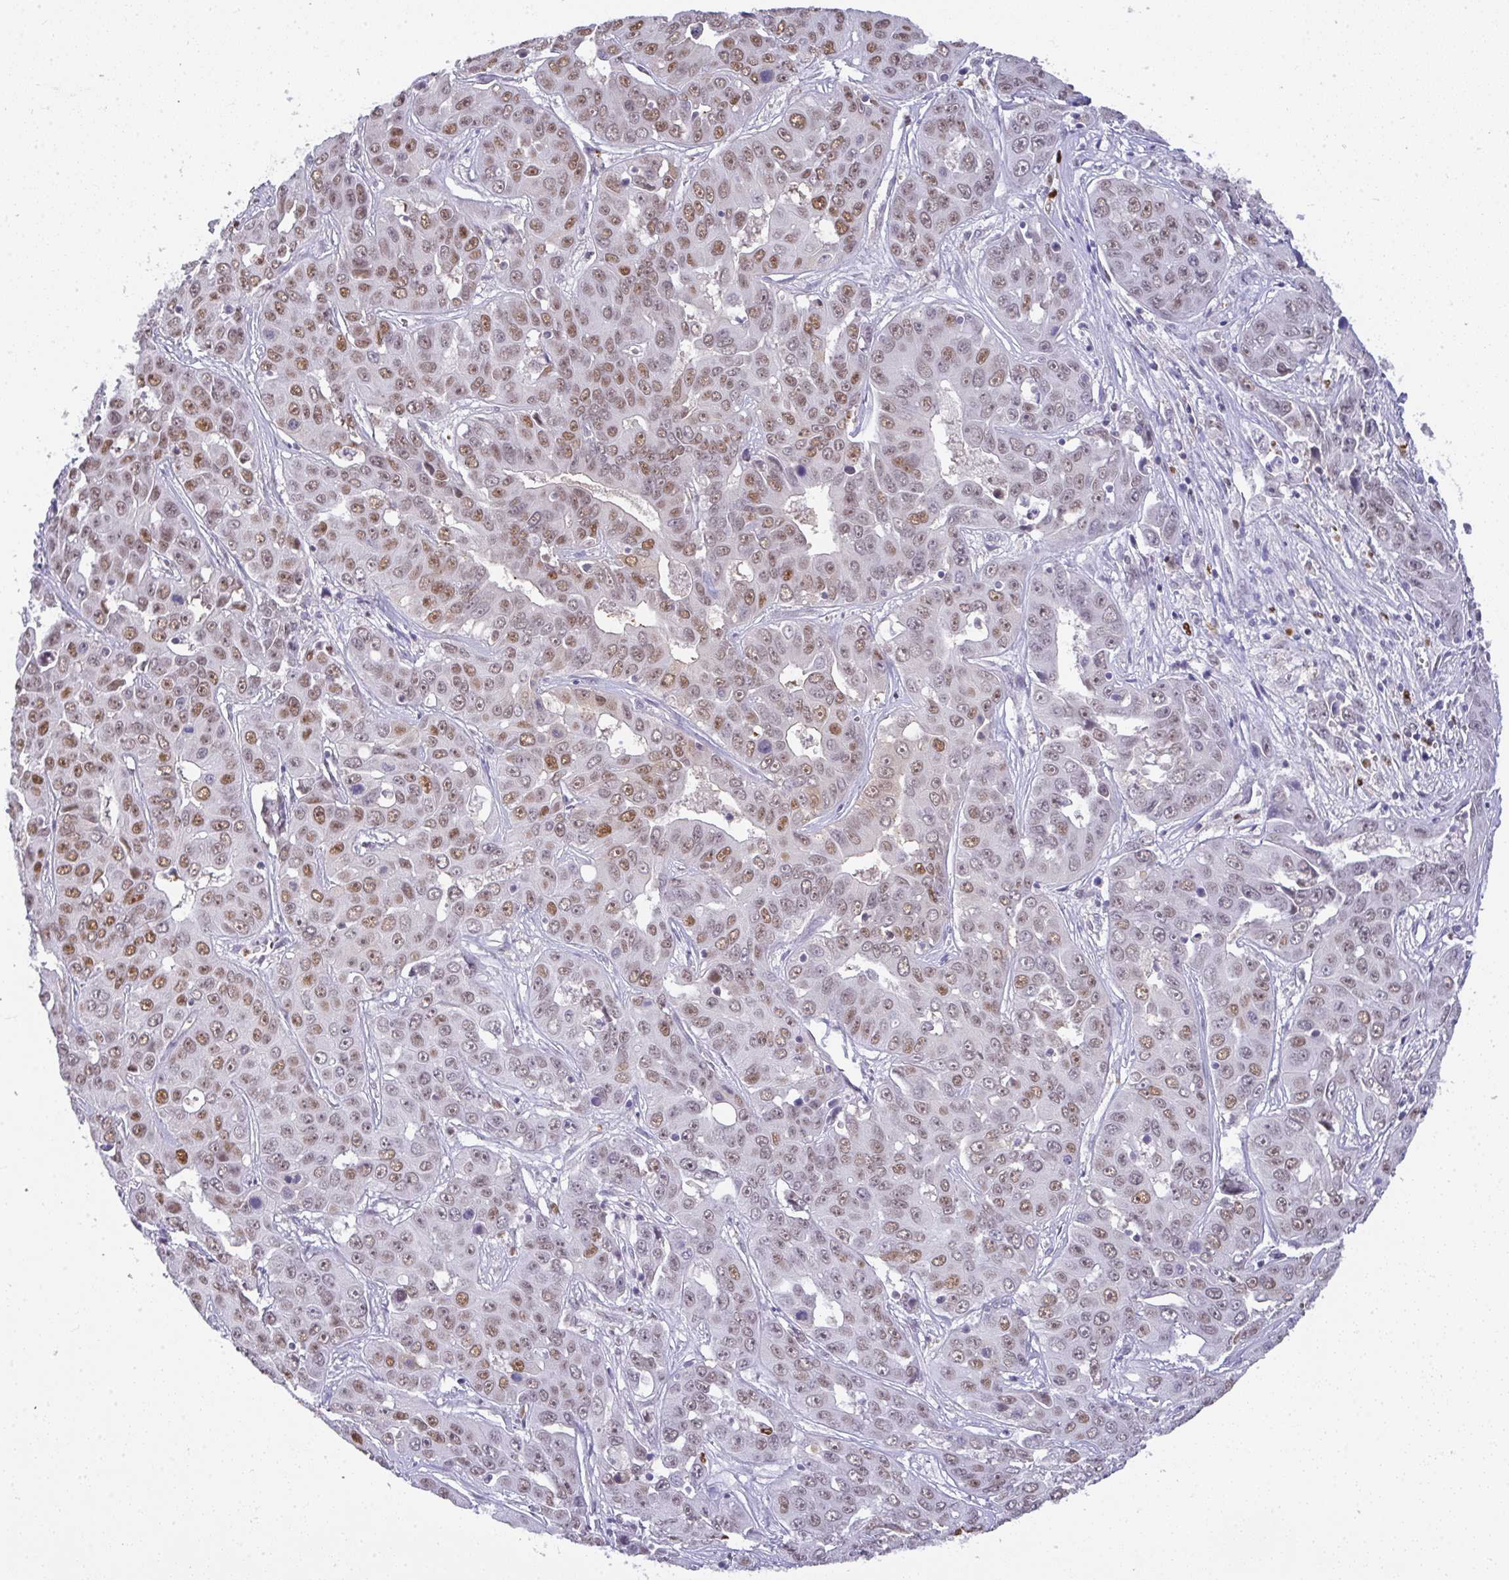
{"staining": {"intensity": "moderate", "quantity": ">75%", "location": "nuclear"}, "tissue": "liver cancer", "cell_type": "Tumor cells", "image_type": "cancer", "snomed": [{"axis": "morphology", "description": "Cholangiocarcinoma"}, {"axis": "topography", "description": "Liver"}], "caption": "Cholangiocarcinoma (liver) stained for a protein reveals moderate nuclear positivity in tumor cells. Using DAB (brown) and hematoxylin (blue) stains, captured at high magnification using brightfield microscopy.", "gene": "BBX", "patient": {"sex": "female", "age": 52}}